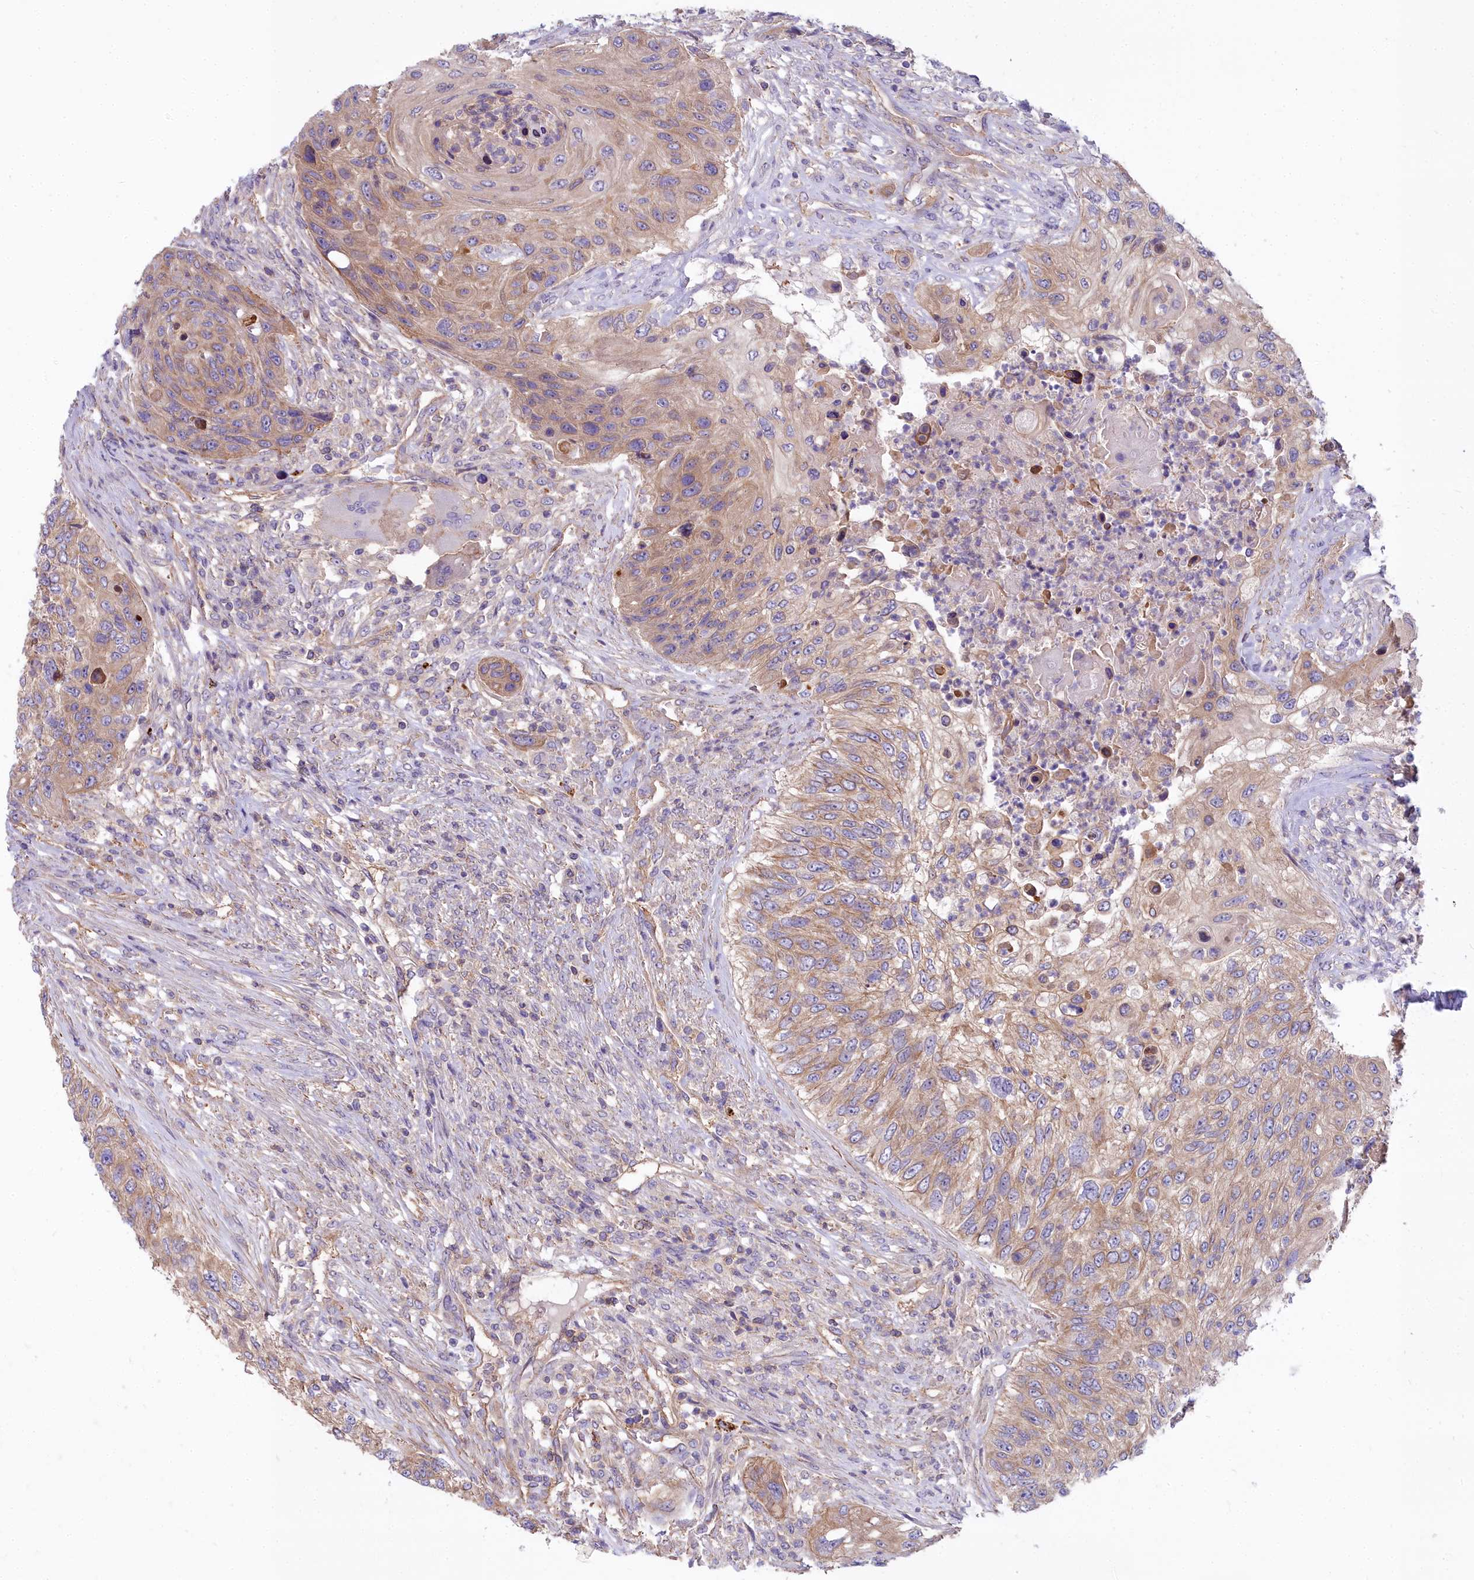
{"staining": {"intensity": "moderate", "quantity": ">75%", "location": "cytoplasmic/membranous"}, "tissue": "urothelial cancer", "cell_type": "Tumor cells", "image_type": "cancer", "snomed": [{"axis": "morphology", "description": "Urothelial carcinoma, High grade"}, {"axis": "topography", "description": "Urinary bladder"}], "caption": "A histopathology image of urothelial cancer stained for a protein demonstrates moderate cytoplasmic/membranous brown staining in tumor cells. The staining was performed using DAB (3,3'-diaminobenzidine) to visualize the protein expression in brown, while the nuclei were stained in blue with hematoxylin (Magnification: 20x).", "gene": "HLA-DOA", "patient": {"sex": "female", "age": 60}}